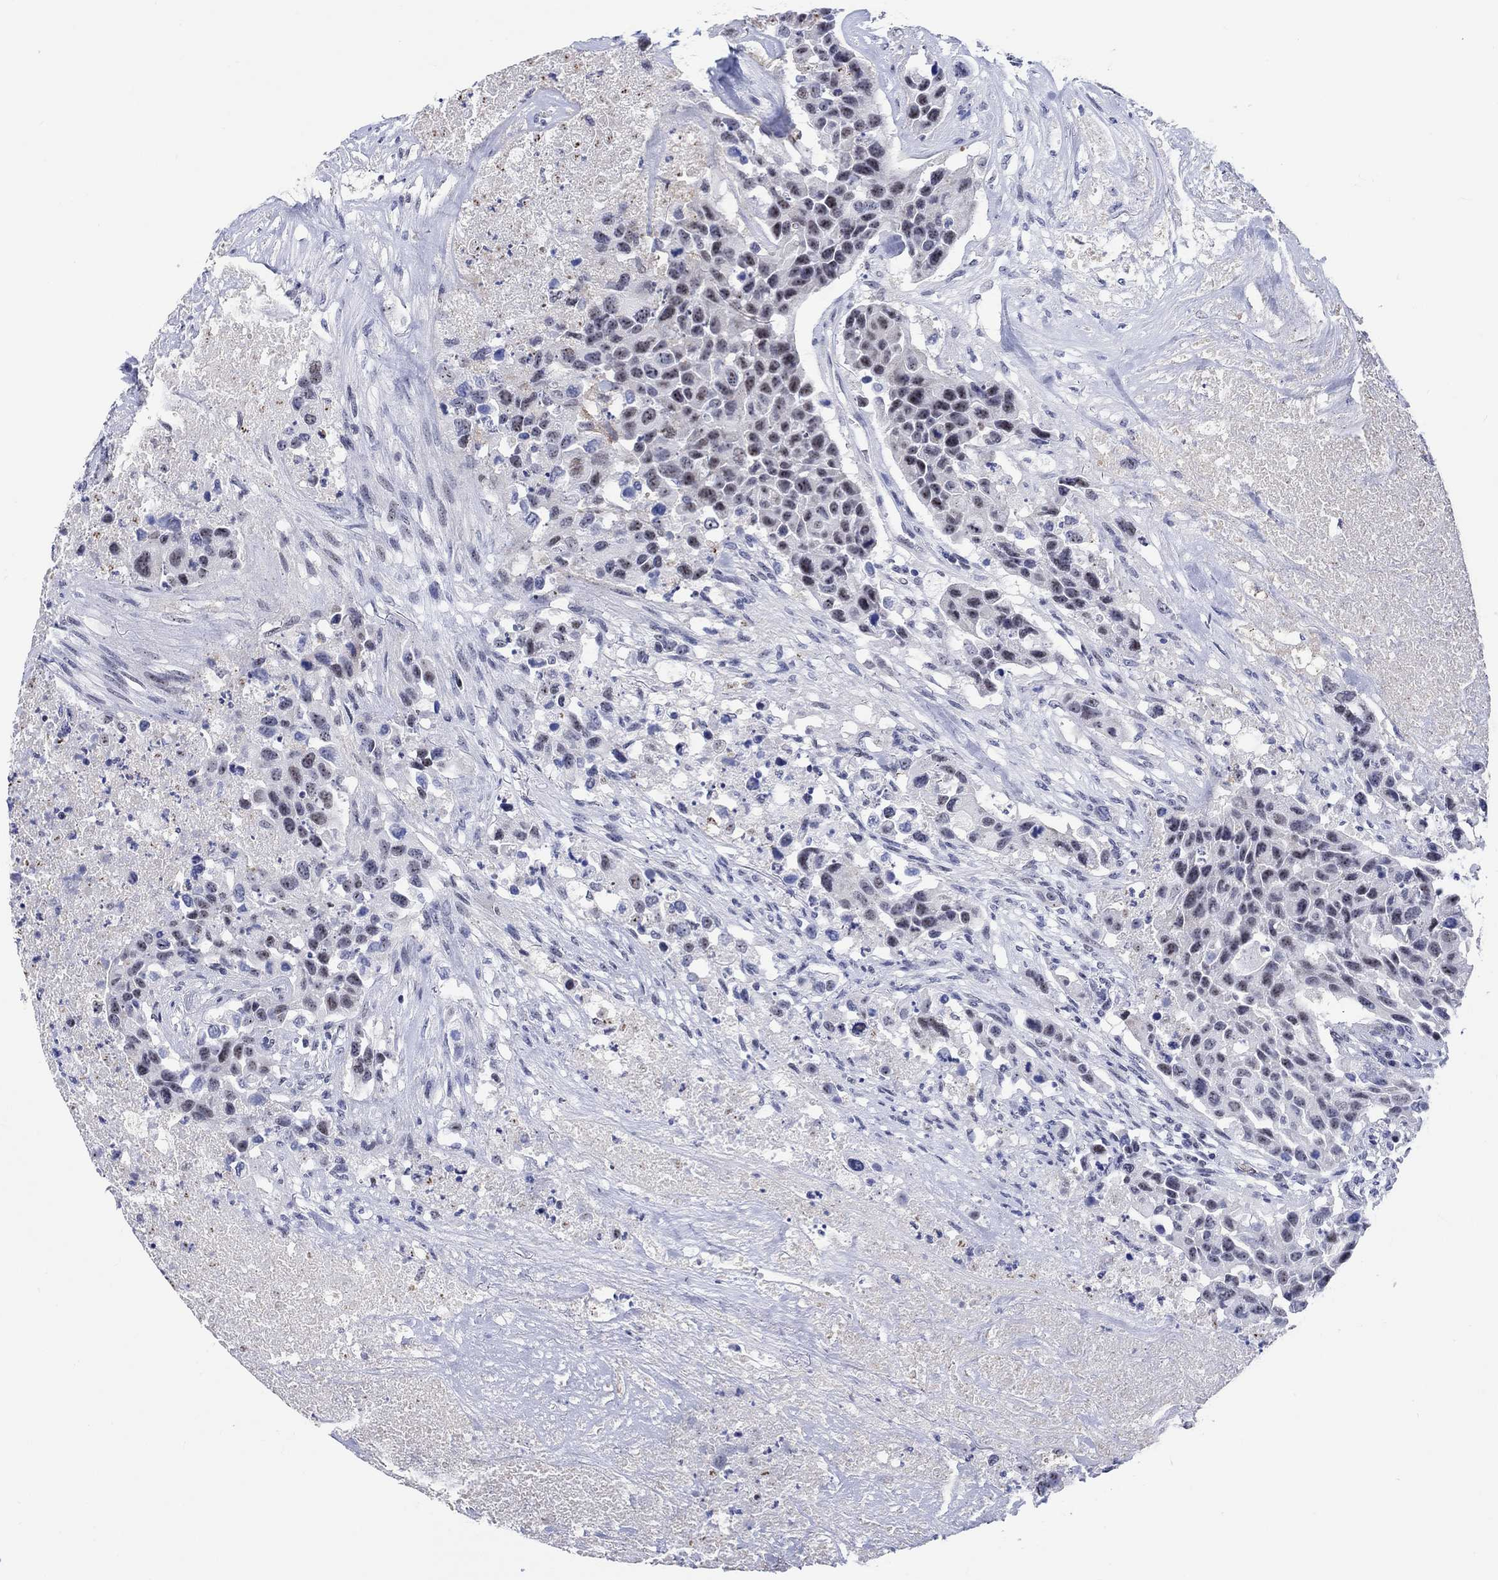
{"staining": {"intensity": "weak", "quantity": "25%-75%", "location": "nuclear"}, "tissue": "urothelial cancer", "cell_type": "Tumor cells", "image_type": "cancer", "snomed": [{"axis": "morphology", "description": "Urothelial carcinoma, High grade"}, {"axis": "topography", "description": "Urinary bladder"}], "caption": "An IHC image of neoplastic tissue is shown. Protein staining in brown shows weak nuclear positivity in urothelial cancer within tumor cells. (DAB = brown stain, brightfield microscopy at high magnification).", "gene": "ZNF446", "patient": {"sex": "female", "age": 73}}